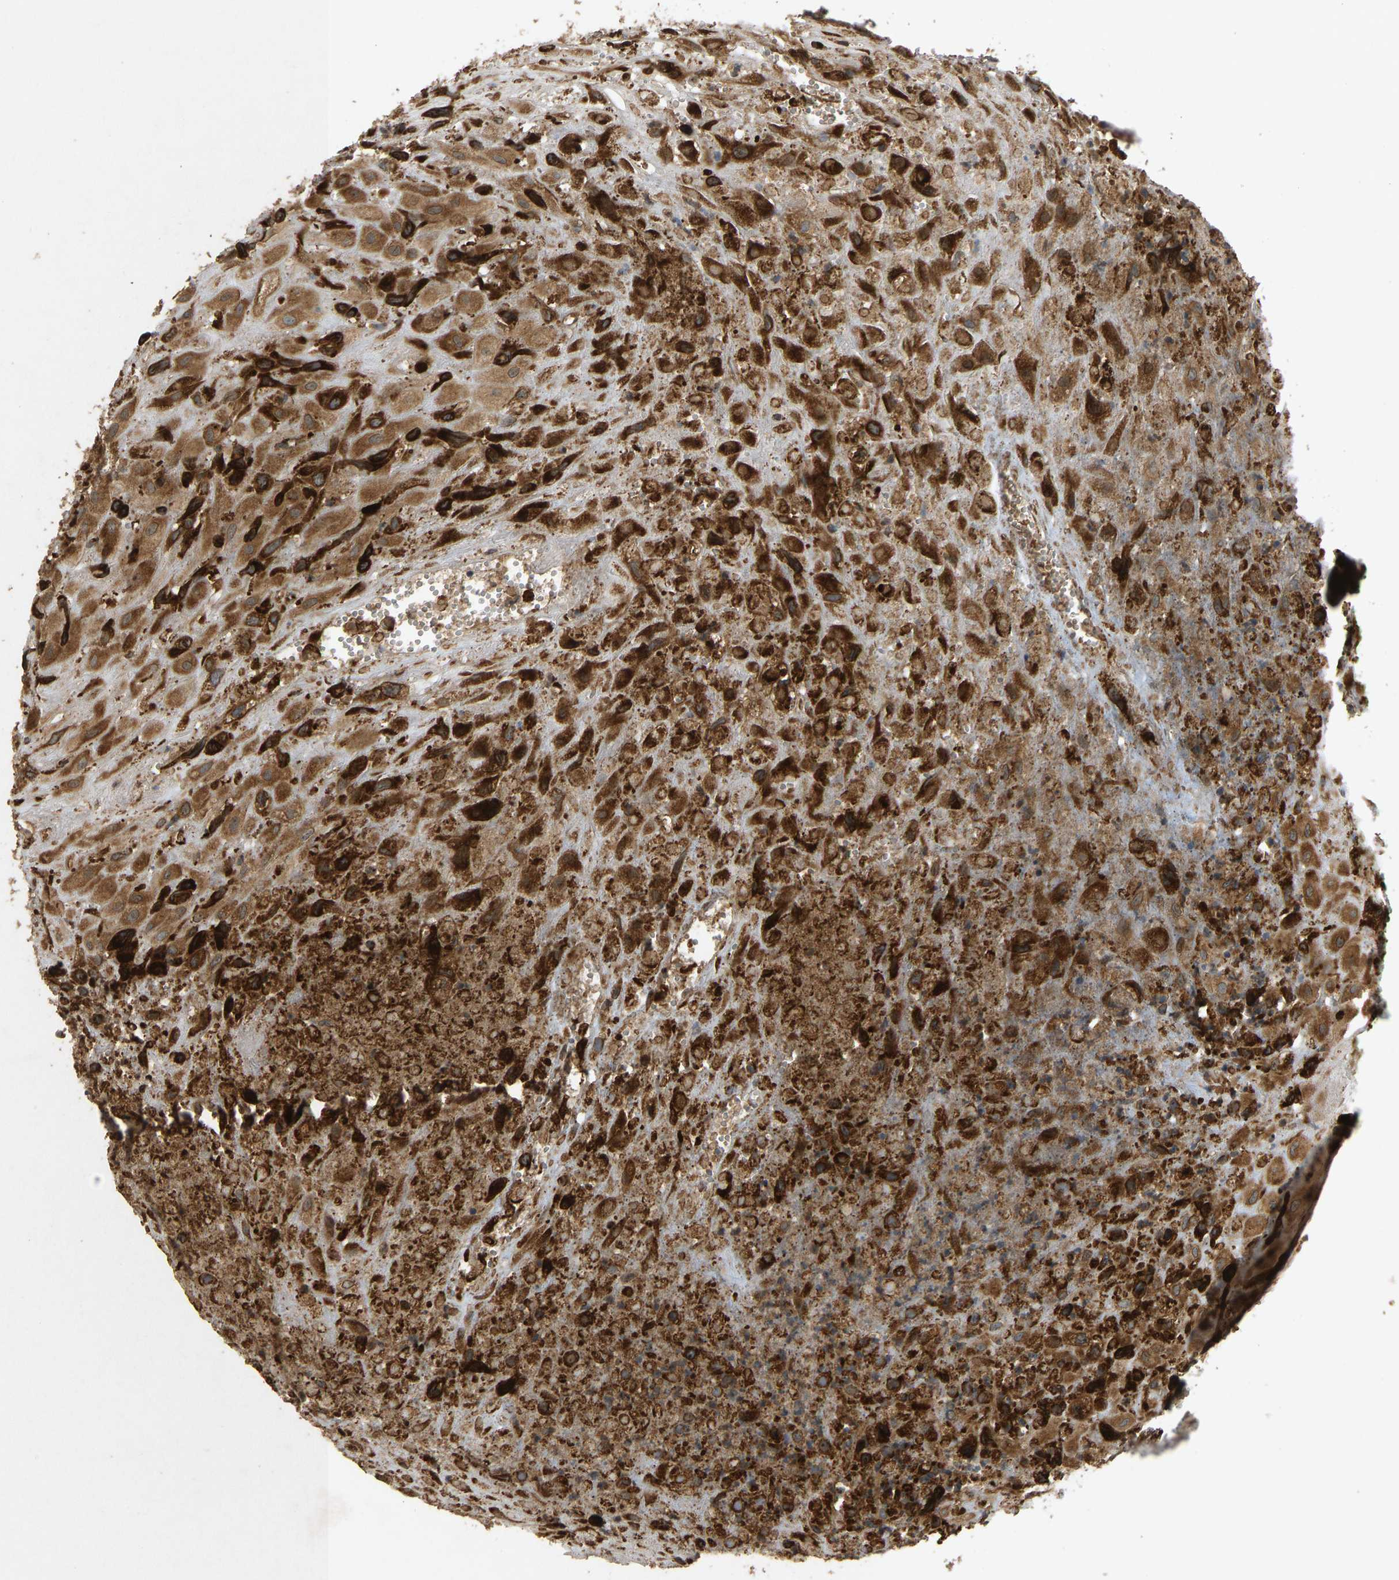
{"staining": {"intensity": "strong", "quantity": ">75%", "location": "cytoplasmic/membranous"}, "tissue": "placenta", "cell_type": "Decidual cells", "image_type": "normal", "snomed": [{"axis": "morphology", "description": "Normal tissue, NOS"}, {"axis": "topography", "description": "Placenta"}], "caption": "Immunohistochemistry (IHC) (DAB) staining of benign placenta displays strong cytoplasmic/membranous protein expression in approximately >75% of decidual cells.", "gene": "RPN2", "patient": {"sex": "female", "age": 18}}